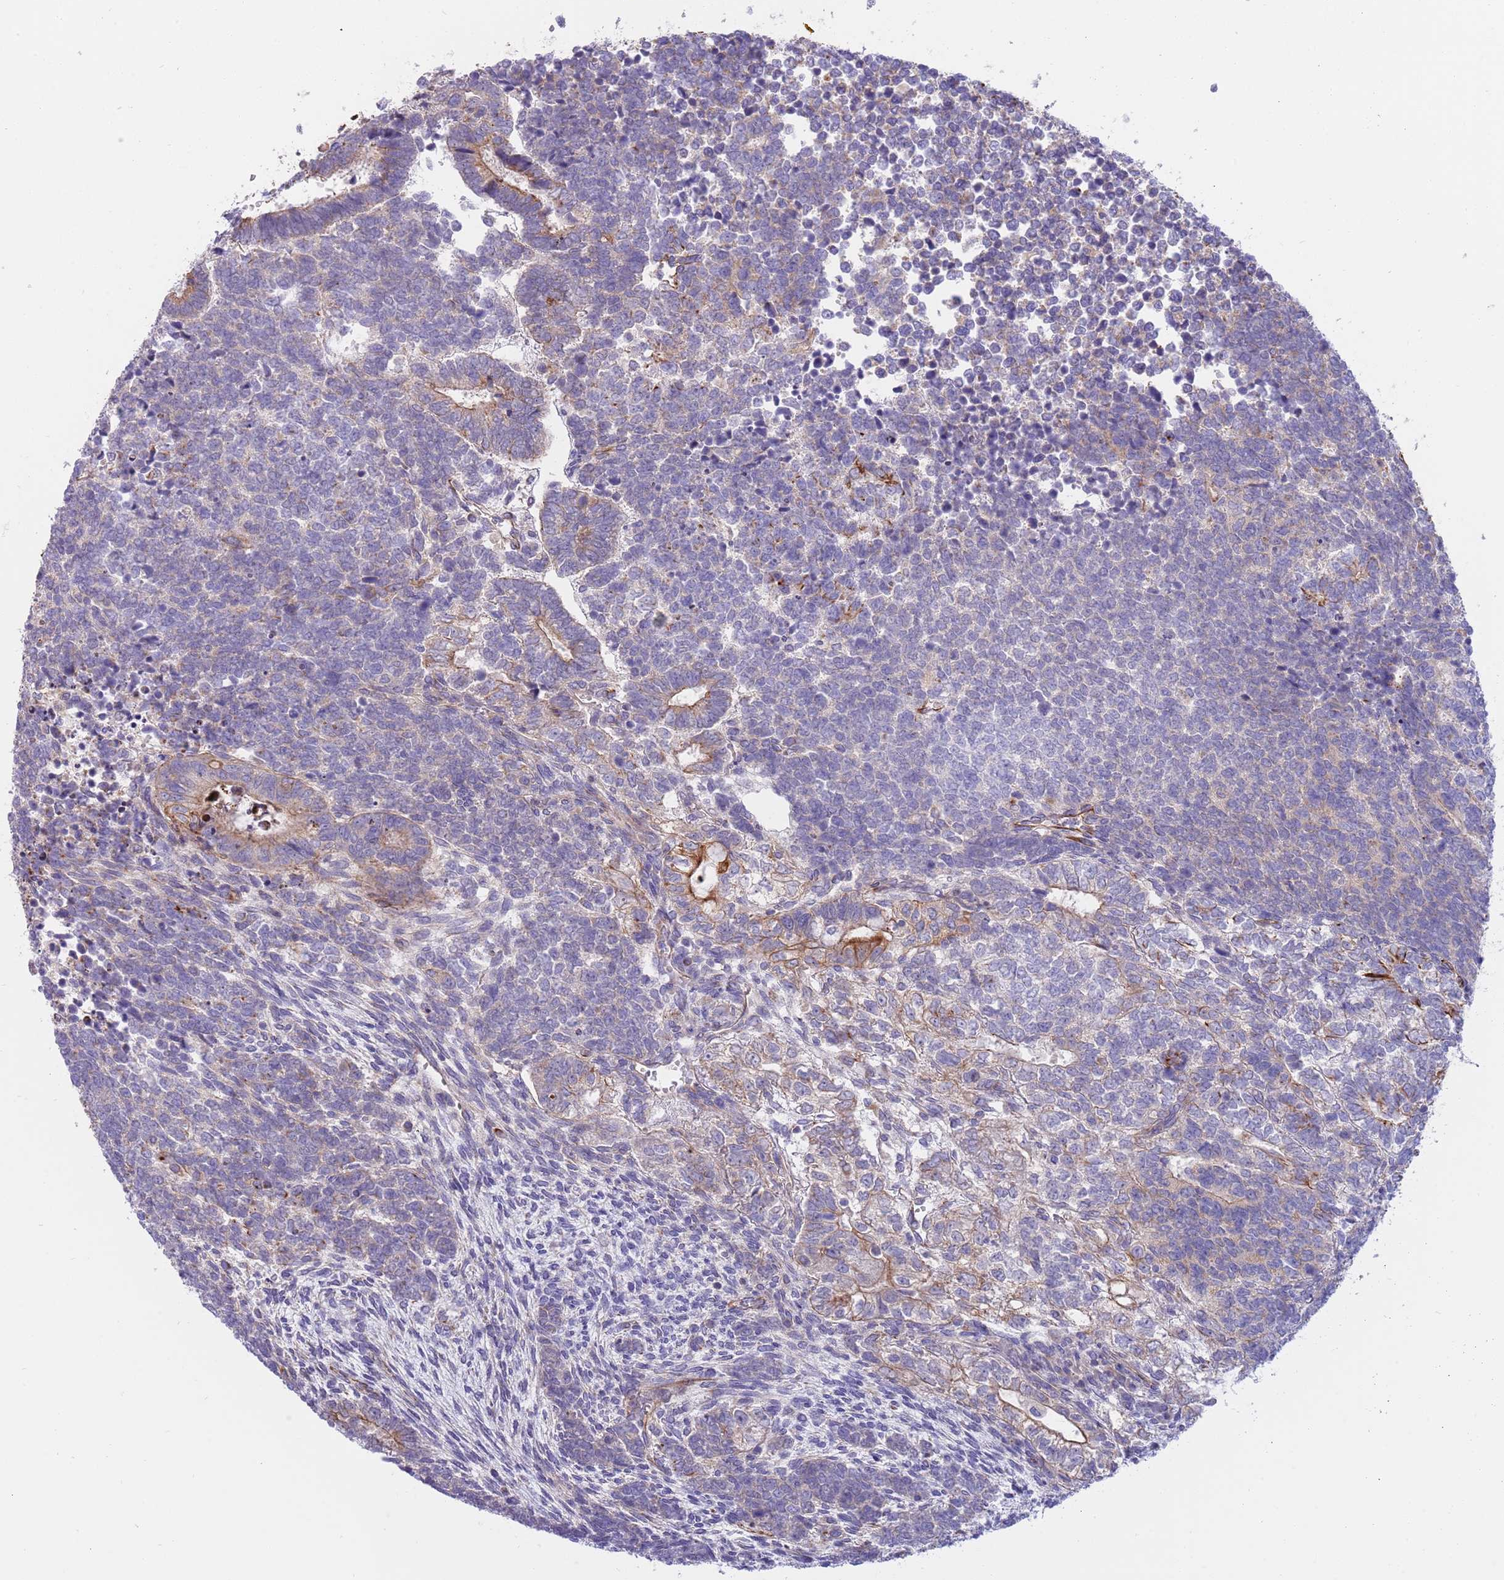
{"staining": {"intensity": "moderate", "quantity": "<25%", "location": "cytoplasmic/membranous"}, "tissue": "testis cancer", "cell_type": "Tumor cells", "image_type": "cancer", "snomed": [{"axis": "morphology", "description": "Carcinoma, Embryonal, NOS"}, {"axis": "topography", "description": "Testis"}], "caption": "Protein staining displays moderate cytoplasmic/membranous positivity in about <25% of tumor cells in embryonal carcinoma (testis).", "gene": "MOGAT1", "patient": {"sex": "male", "age": 23}}